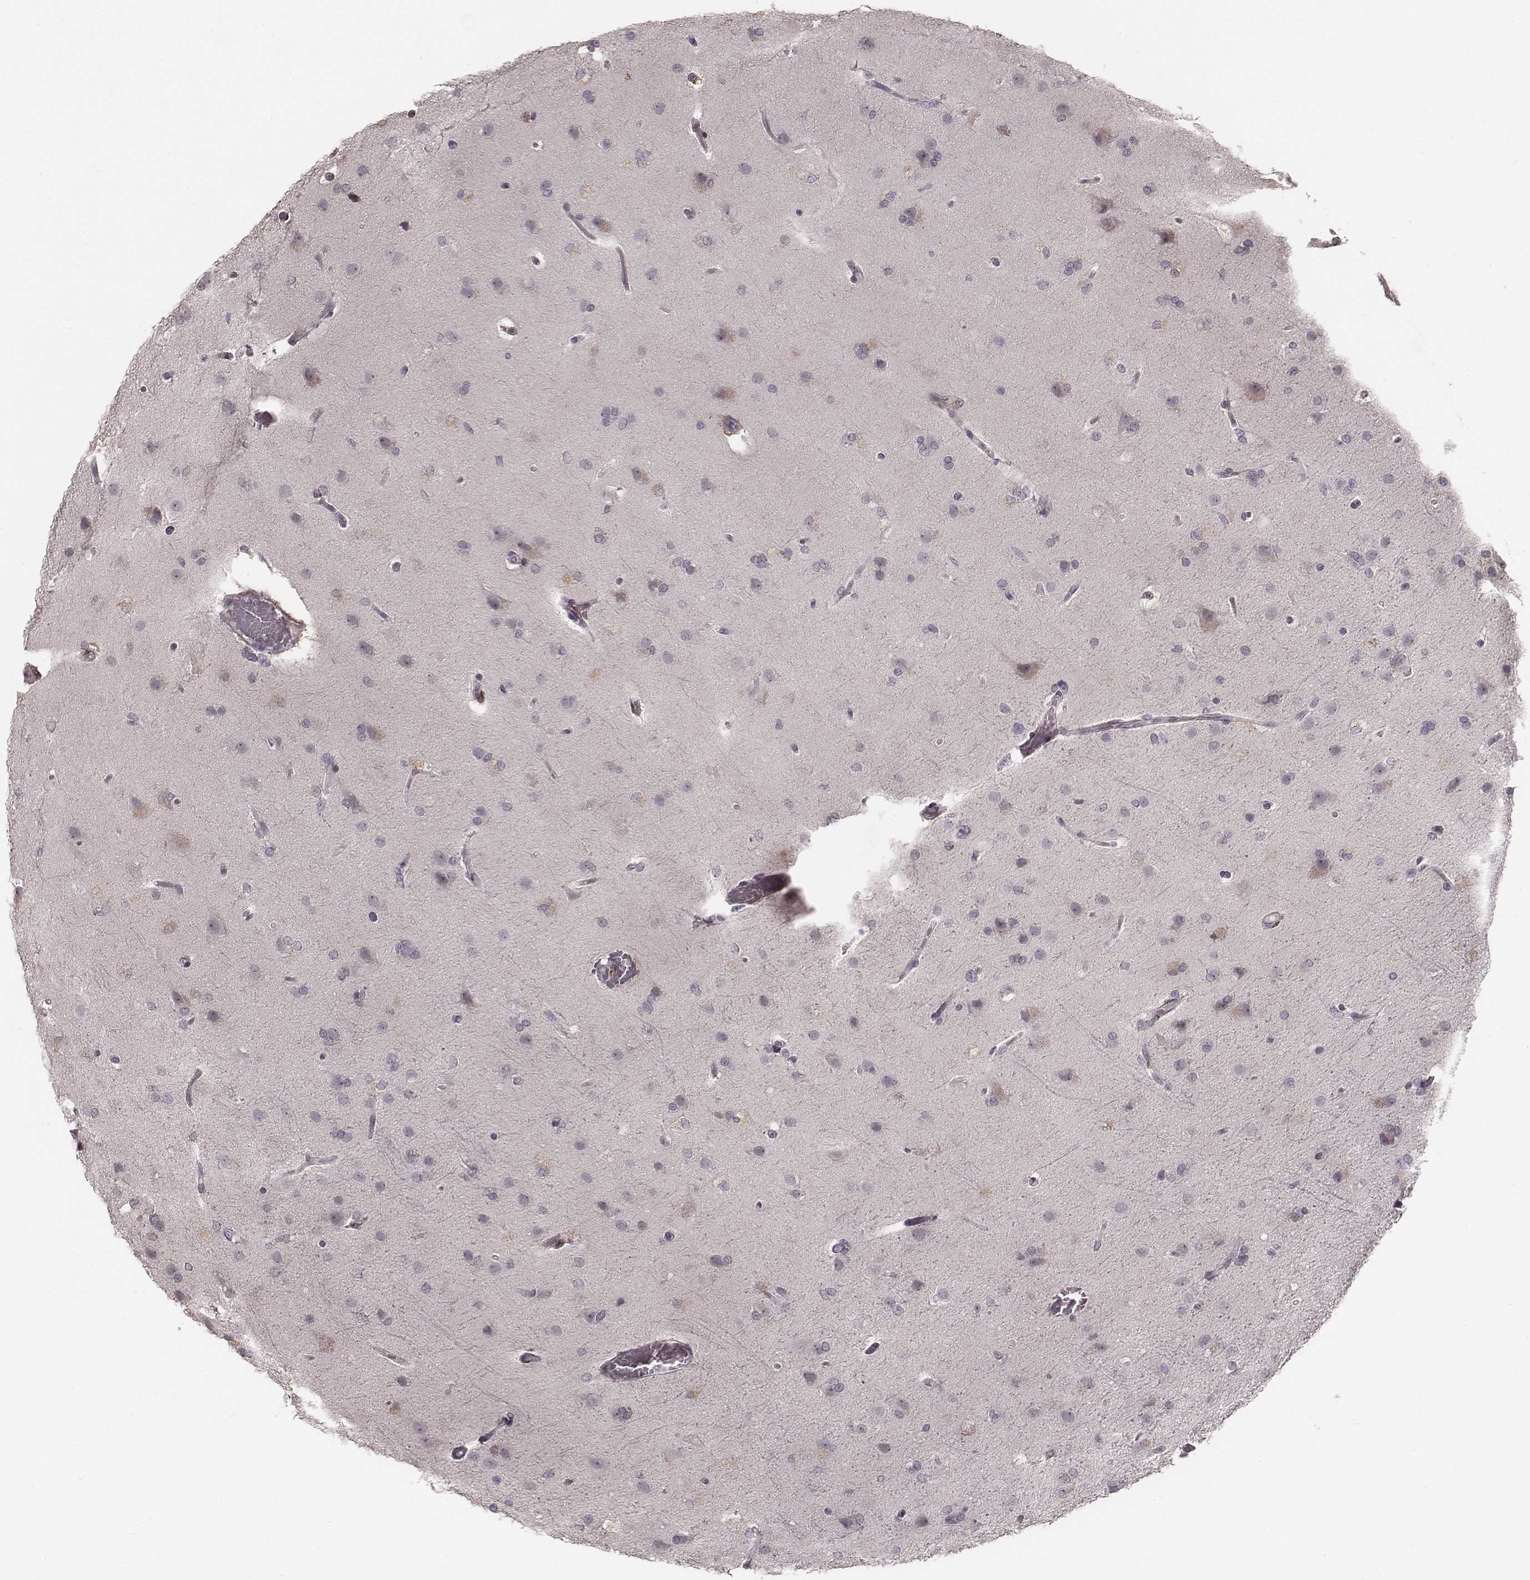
{"staining": {"intensity": "negative", "quantity": "none", "location": "none"}, "tissue": "glioma", "cell_type": "Tumor cells", "image_type": "cancer", "snomed": [{"axis": "morphology", "description": "Glioma, malignant, High grade"}, {"axis": "topography", "description": "Brain"}], "caption": "Glioma was stained to show a protein in brown. There is no significant staining in tumor cells. (Stains: DAB (3,3'-diaminobenzidine) IHC with hematoxylin counter stain, Microscopy: brightfield microscopy at high magnification).", "gene": "IQCG", "patient": {"sex": "male", "age": 68}}